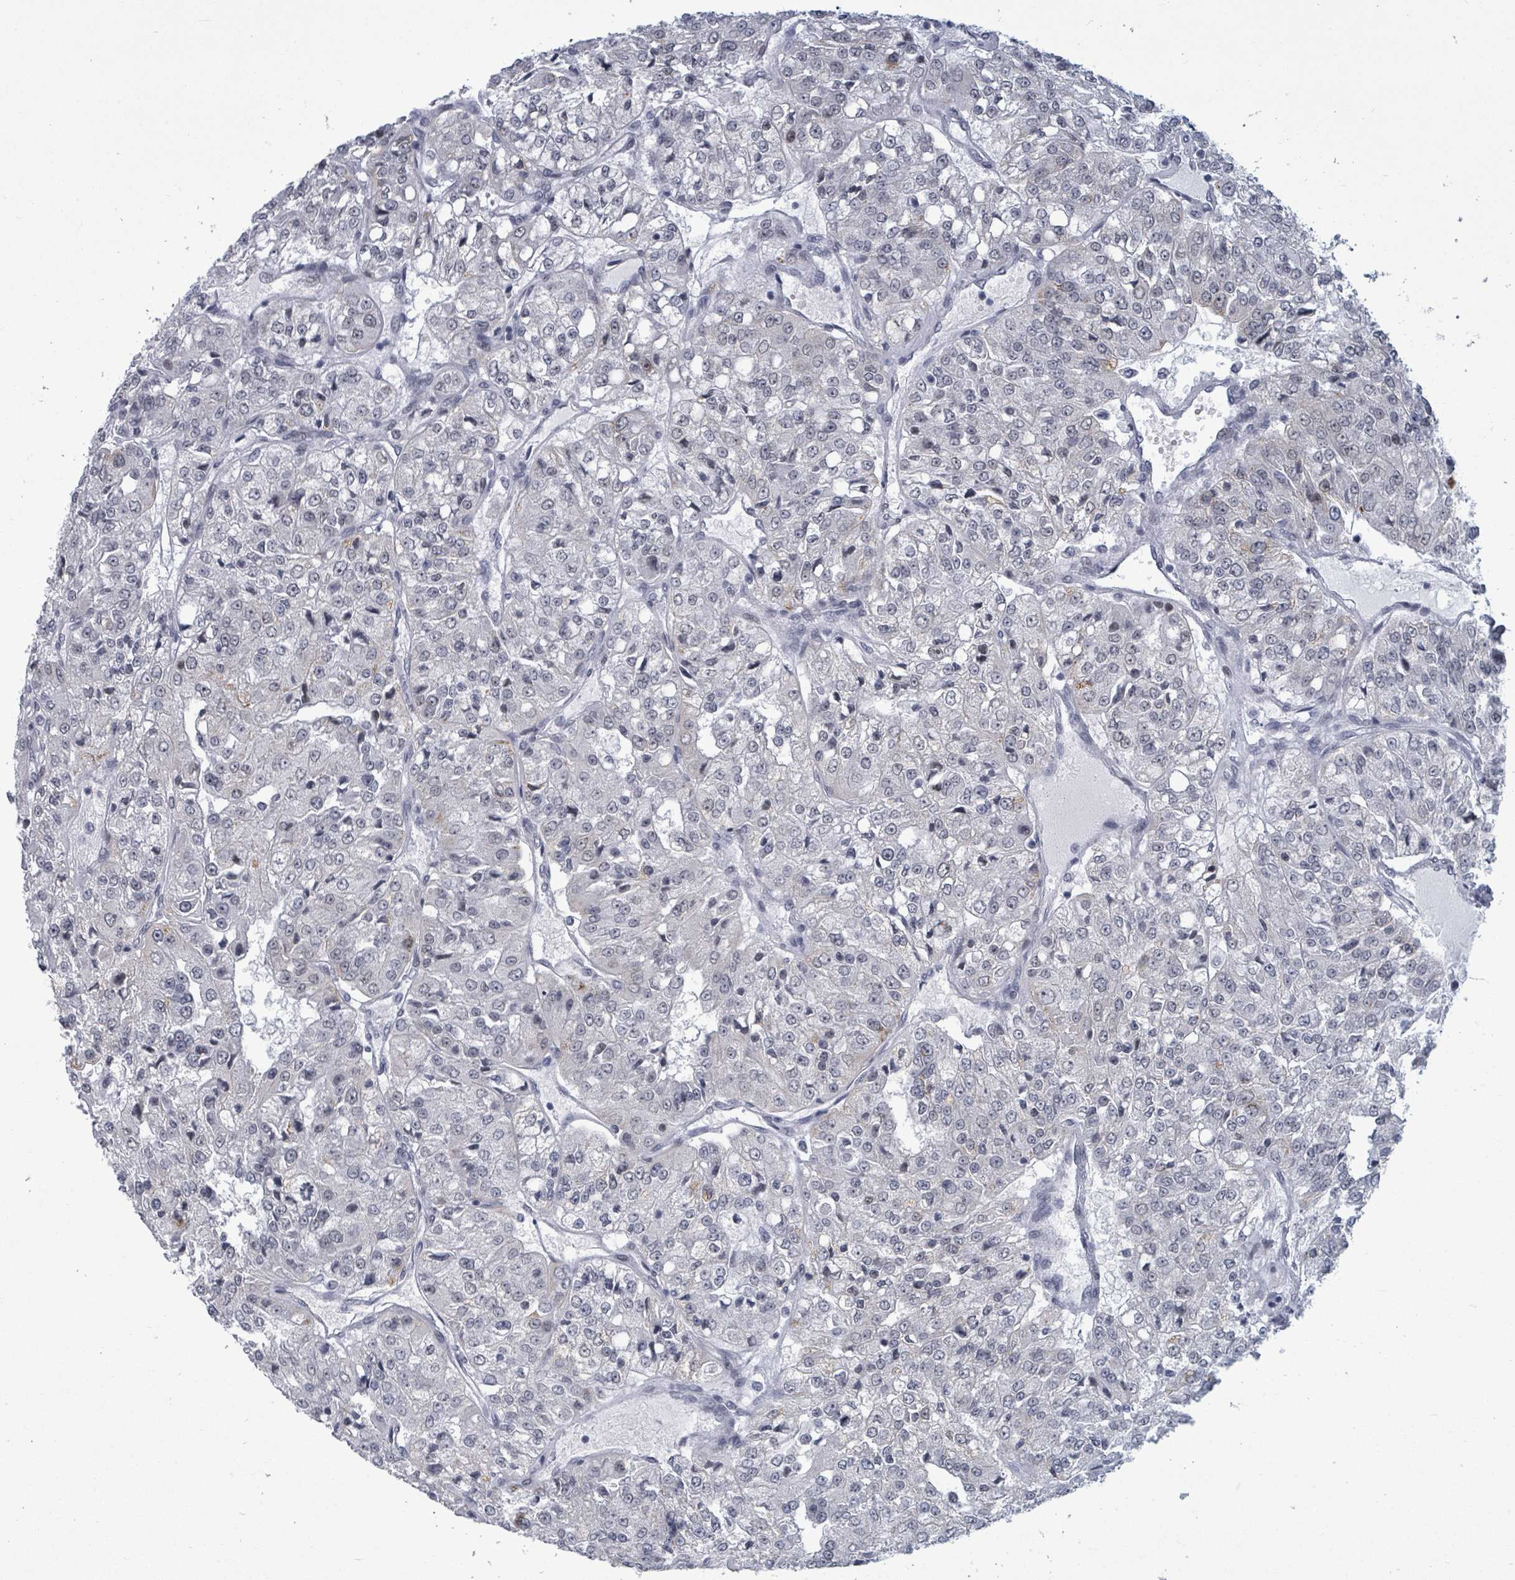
{"staining": {"intensity": "negative", "quantity": "none", "location": "none"}, "tissue": "renal cancer", "cell_type": "Tumor cells", "image_type": "cancer", "snomed": [{"axis": "morphology", "description": "Adenocarcinoma, NOS"}, {"axis": "topography", "description": "Kidney"}], "caption": "IHC photomicrograph of neoplastic tissue: human adenocarcinoma (renal) stained with DAB (3,3'-diaminobenzidine) shows no significant protein positivity in tumor cells.", "gene": "ERCC5", "patient": {"sex": "female", "age": 63}}